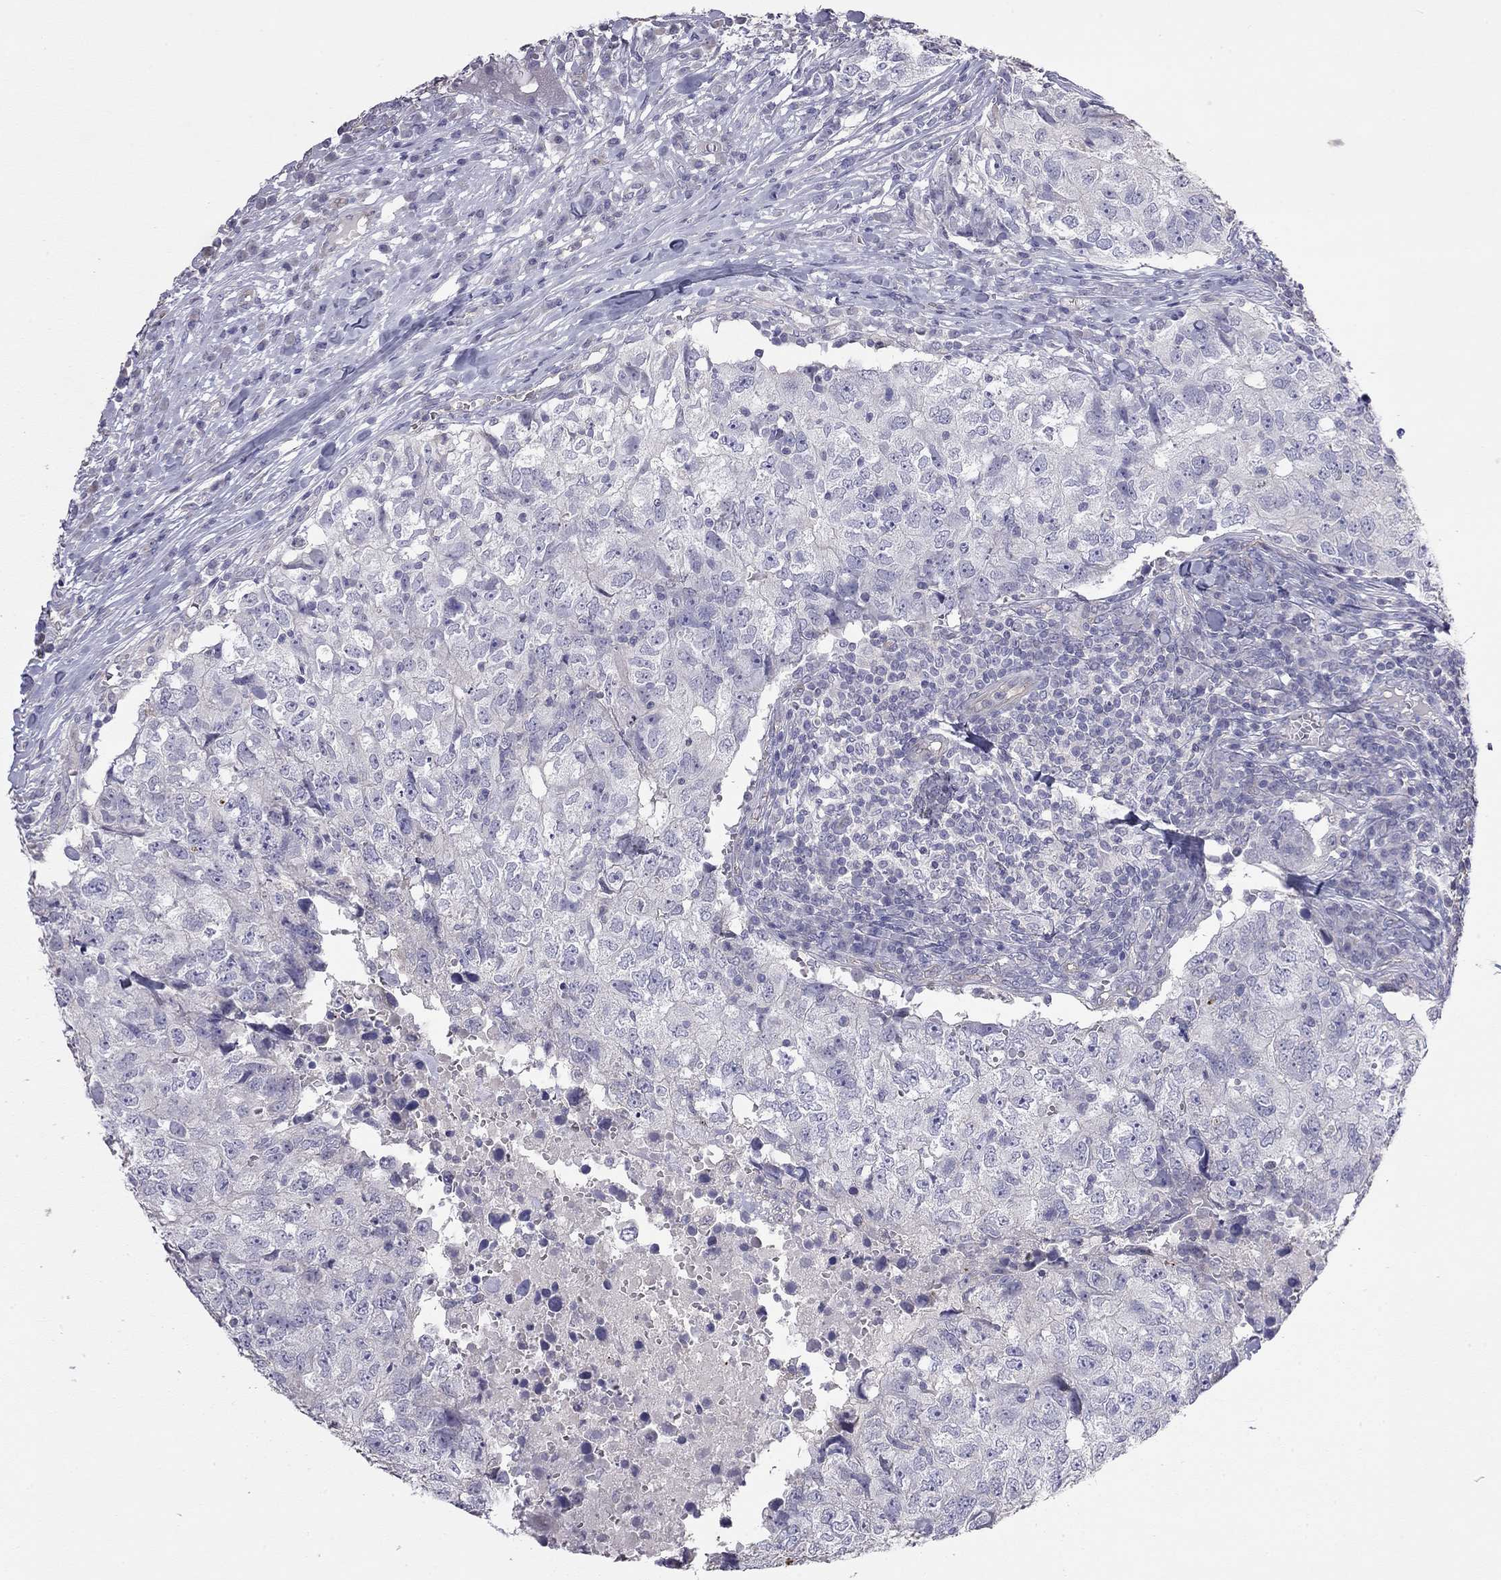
{"staining": {"intensity": "negative", "quantity": "none", "location": "none"}, "tissue": "breast cancer", "cell_type": "Tumor cells", "image_type": "cancer", "snomed": [{"axis": "morphology", "description": "Duct carcinoma"}, {"axis": "topography", "description": "Breast"}], "caption": "A high-resolution photomicrograph shows immunohistochemistry staining of breast intraductal carcinoma, which exhibits no significant expression in tumor cells.", "gene": "FEZ1", "patient": {"sex": "female", "age": 30}}